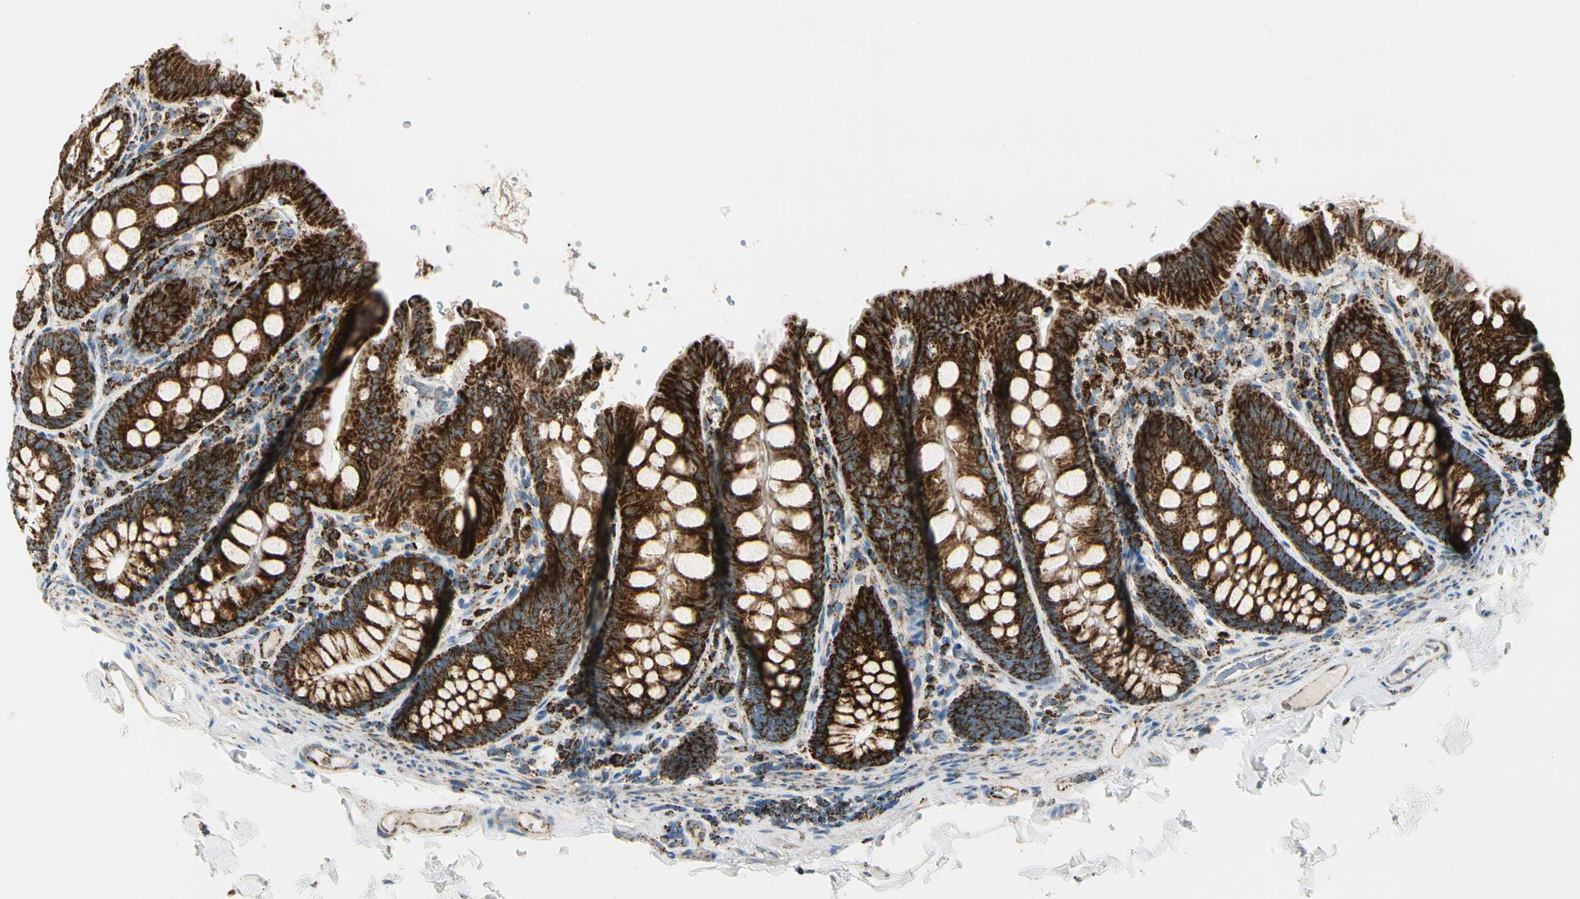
{"staining": {"intensity": "moderate", "quantity": ">75%", "location": "cytoplasmic/membranous"}, "tissue": "colon", "cell_type": "Endothelial cells", "image_type": "normal", "snomed": [{"axis": "morphology", "description": "Normal tissue, NOS"}, {"axis": "topography", "description": "Colon"}], "caption": "Immunohistochemical staining of benign human colon reveals >75% levels of moderate cytoplasmic/membranous protein expression in about >75% of endothelial cells.", "gene": "ME2", "patient": {"sex": "female", "age": 61}}